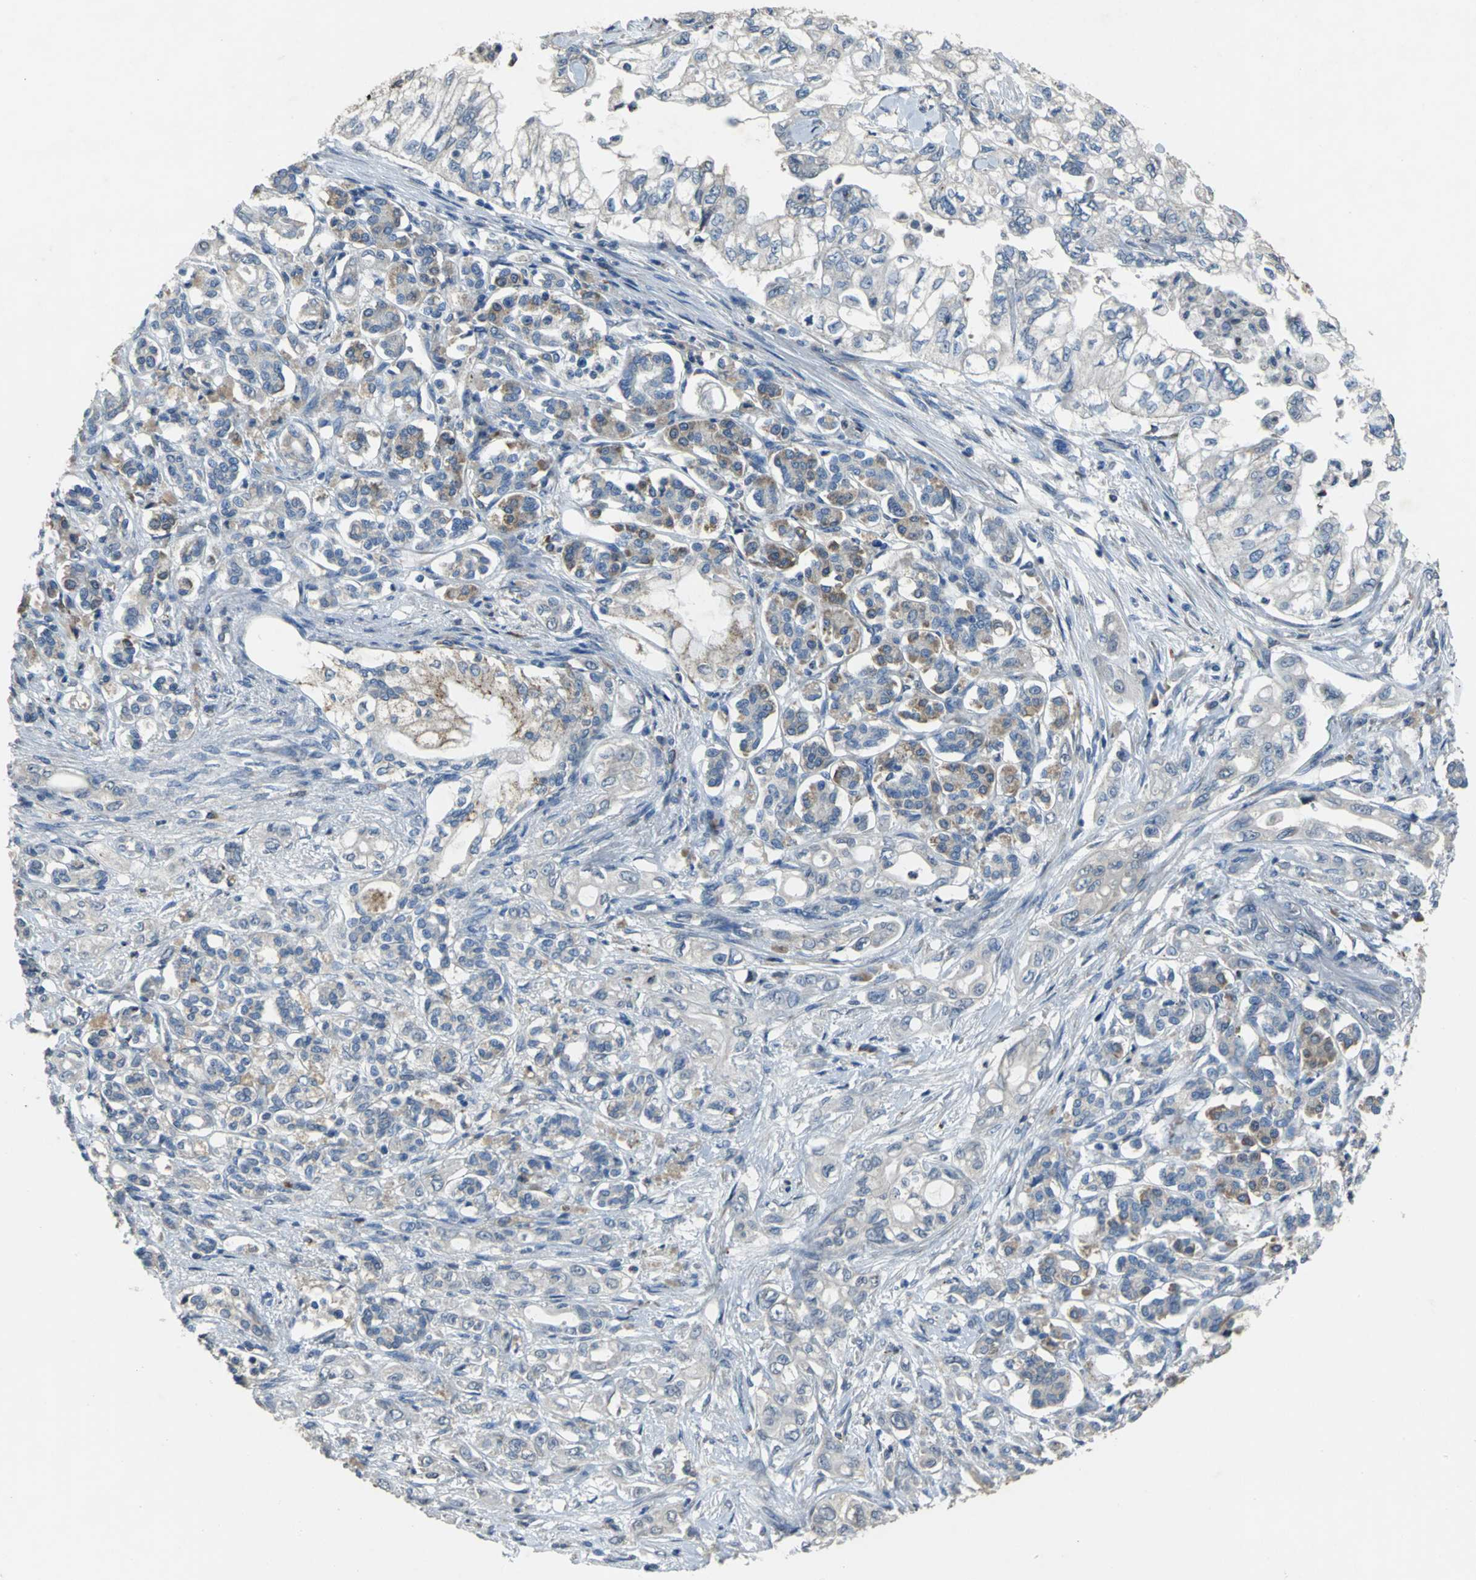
{"staining": {"intensity": "moderate", "quantity": "<25%", "location": "cytoplasmic/membranous"}, "tissue": "pancreatic cancer", "cell_type": "Tumor cells", "image_type": "cancer", "snomed": [{"axis": "morphology", "description": "Normal tissue, NOS"}, {"axis": "topography", "description": "Pancreas"}], "caption": "An image of human pancreatic cancer stained for a protein displays moderate cytoplasmic/membranous brown staining in tumor cells.", "gene": "EIF5A", "patient": {"sex": "male", "age": 42}}